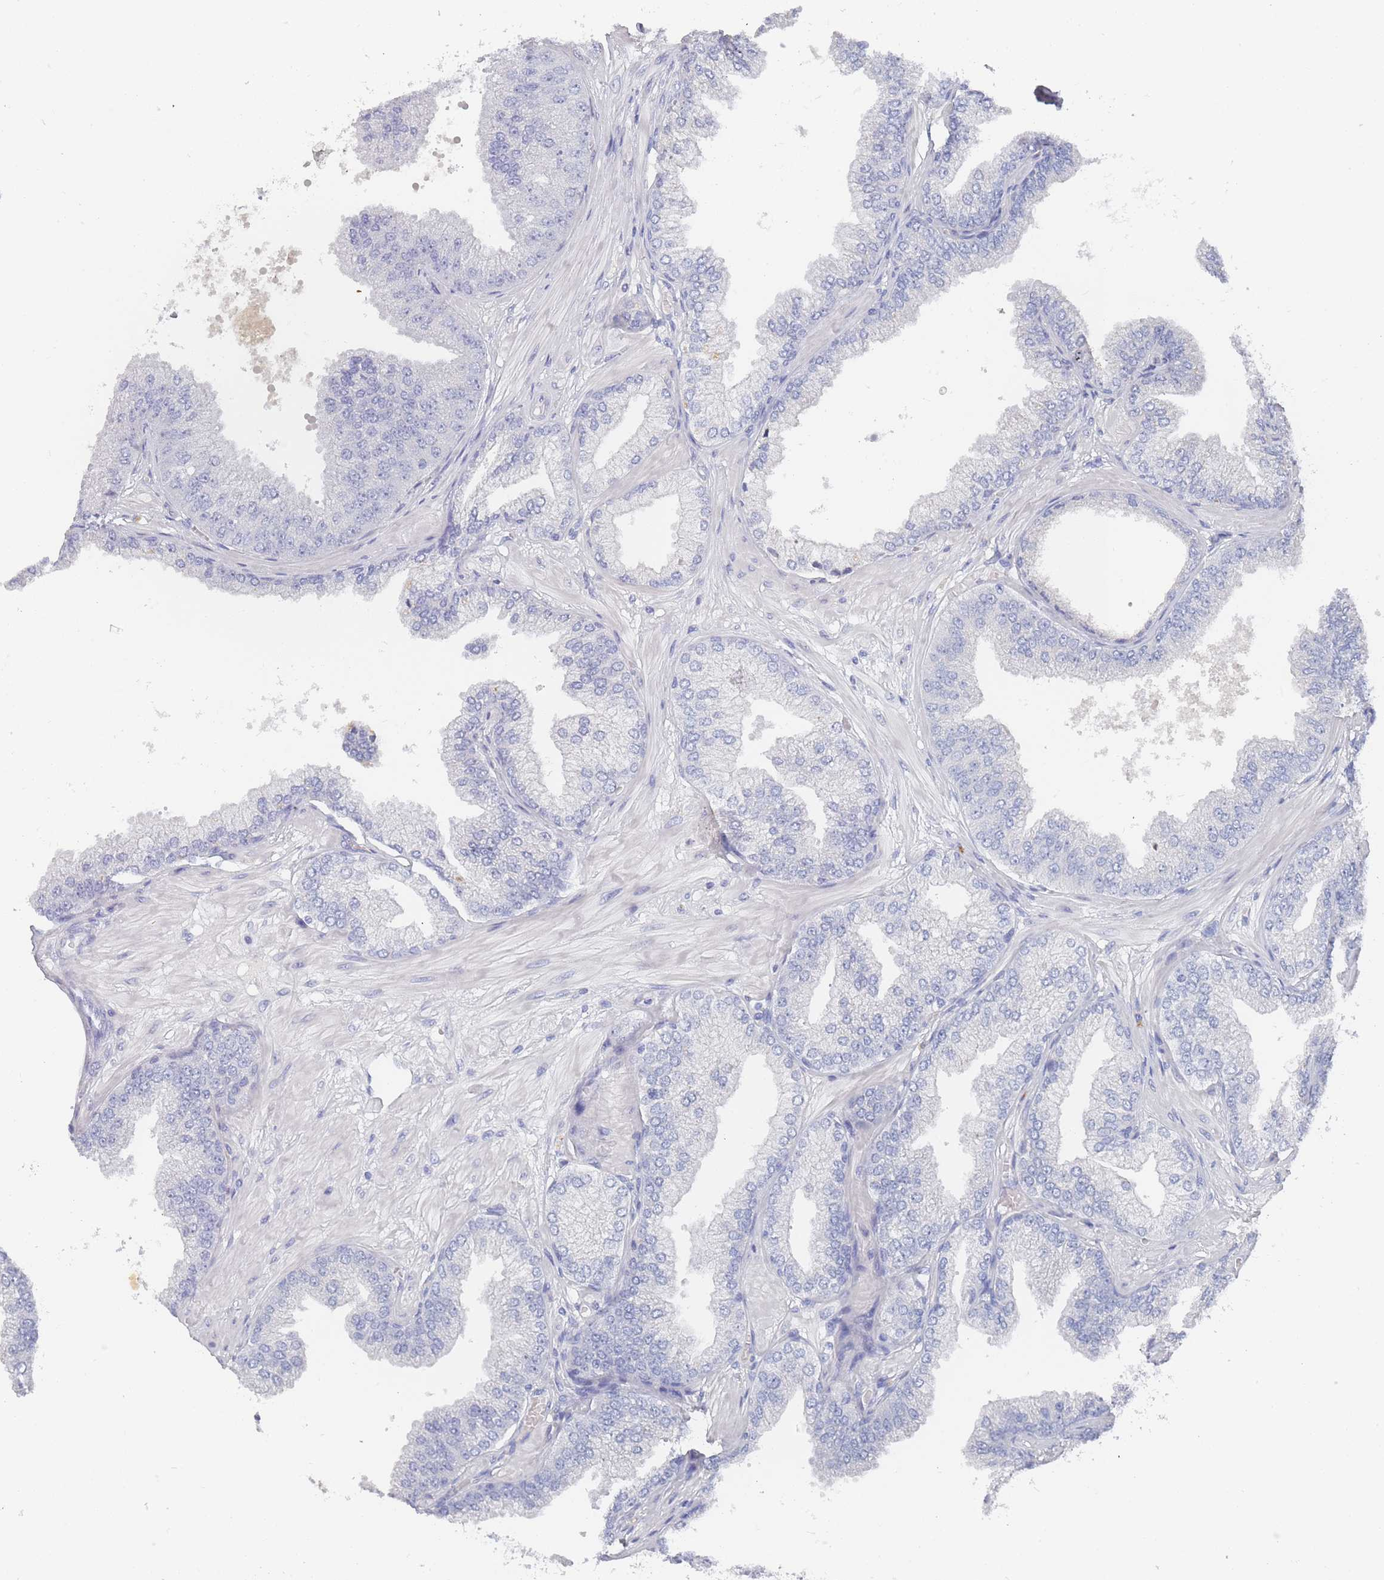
{"staining": {"intensity": "negative", "quantity": "none", "location": "none"}, "tissue": "prostate cancer", "cell_type": "Tumor cells", "image_type": "cancer", "snomed": [{"axis": "morphology", "description": "Adenocarcinoma, Low grade"}, {"axis": "topography", "description": "Prostate"}], "caption": "Tumor cells show no significant protein positivity in prostate cancer. The staining is performed using DAB brown chromogen with nuclei counter-stained in using hematoxylin.", "gene": "ACAD11", "patient": {"sex": "male", "age": 55}}